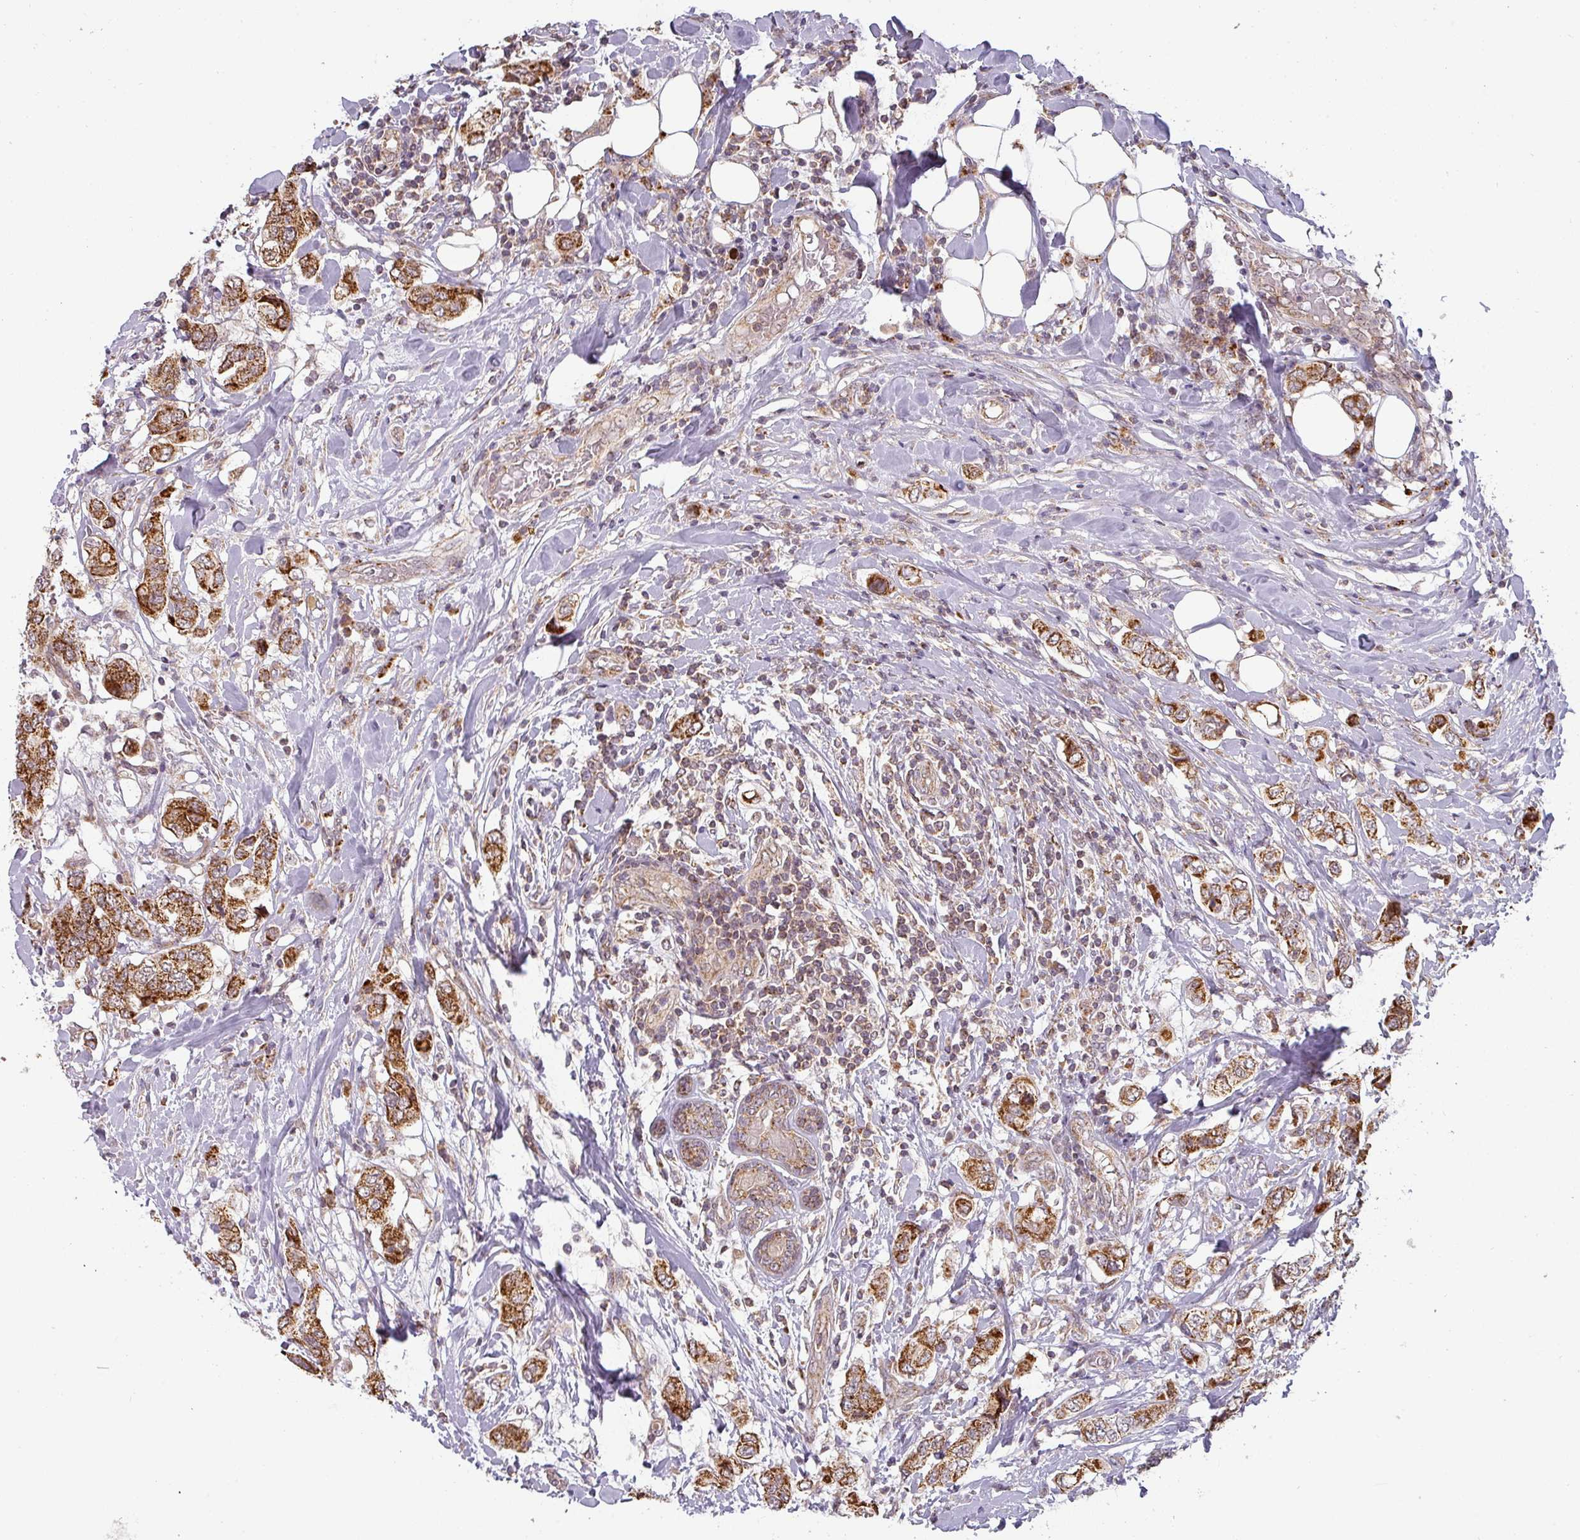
{"staining": {"intensity": "strong", "quantity": ">75%", "location": "cytoplasmic/membranous"}, "tissue": "breast cancer", "cell_type": "Tumor cells", "image_type": "cancer", "snomed": [{"axis": "morphology", "description": "Lobular carcinoma"}, {"axis": "topography", "description": "Breast"}], "caption": "Immunohistochemical staining of breast lobular carcinoma exhibits high levels of strong cytoplasmic/membranous protein staining in approximately >75% of tumor cells. (DAB IHC with brightfield microscopy, high magnification).", "gene": "MRPS16", "patient": {"sex": "female", "age": 51}}